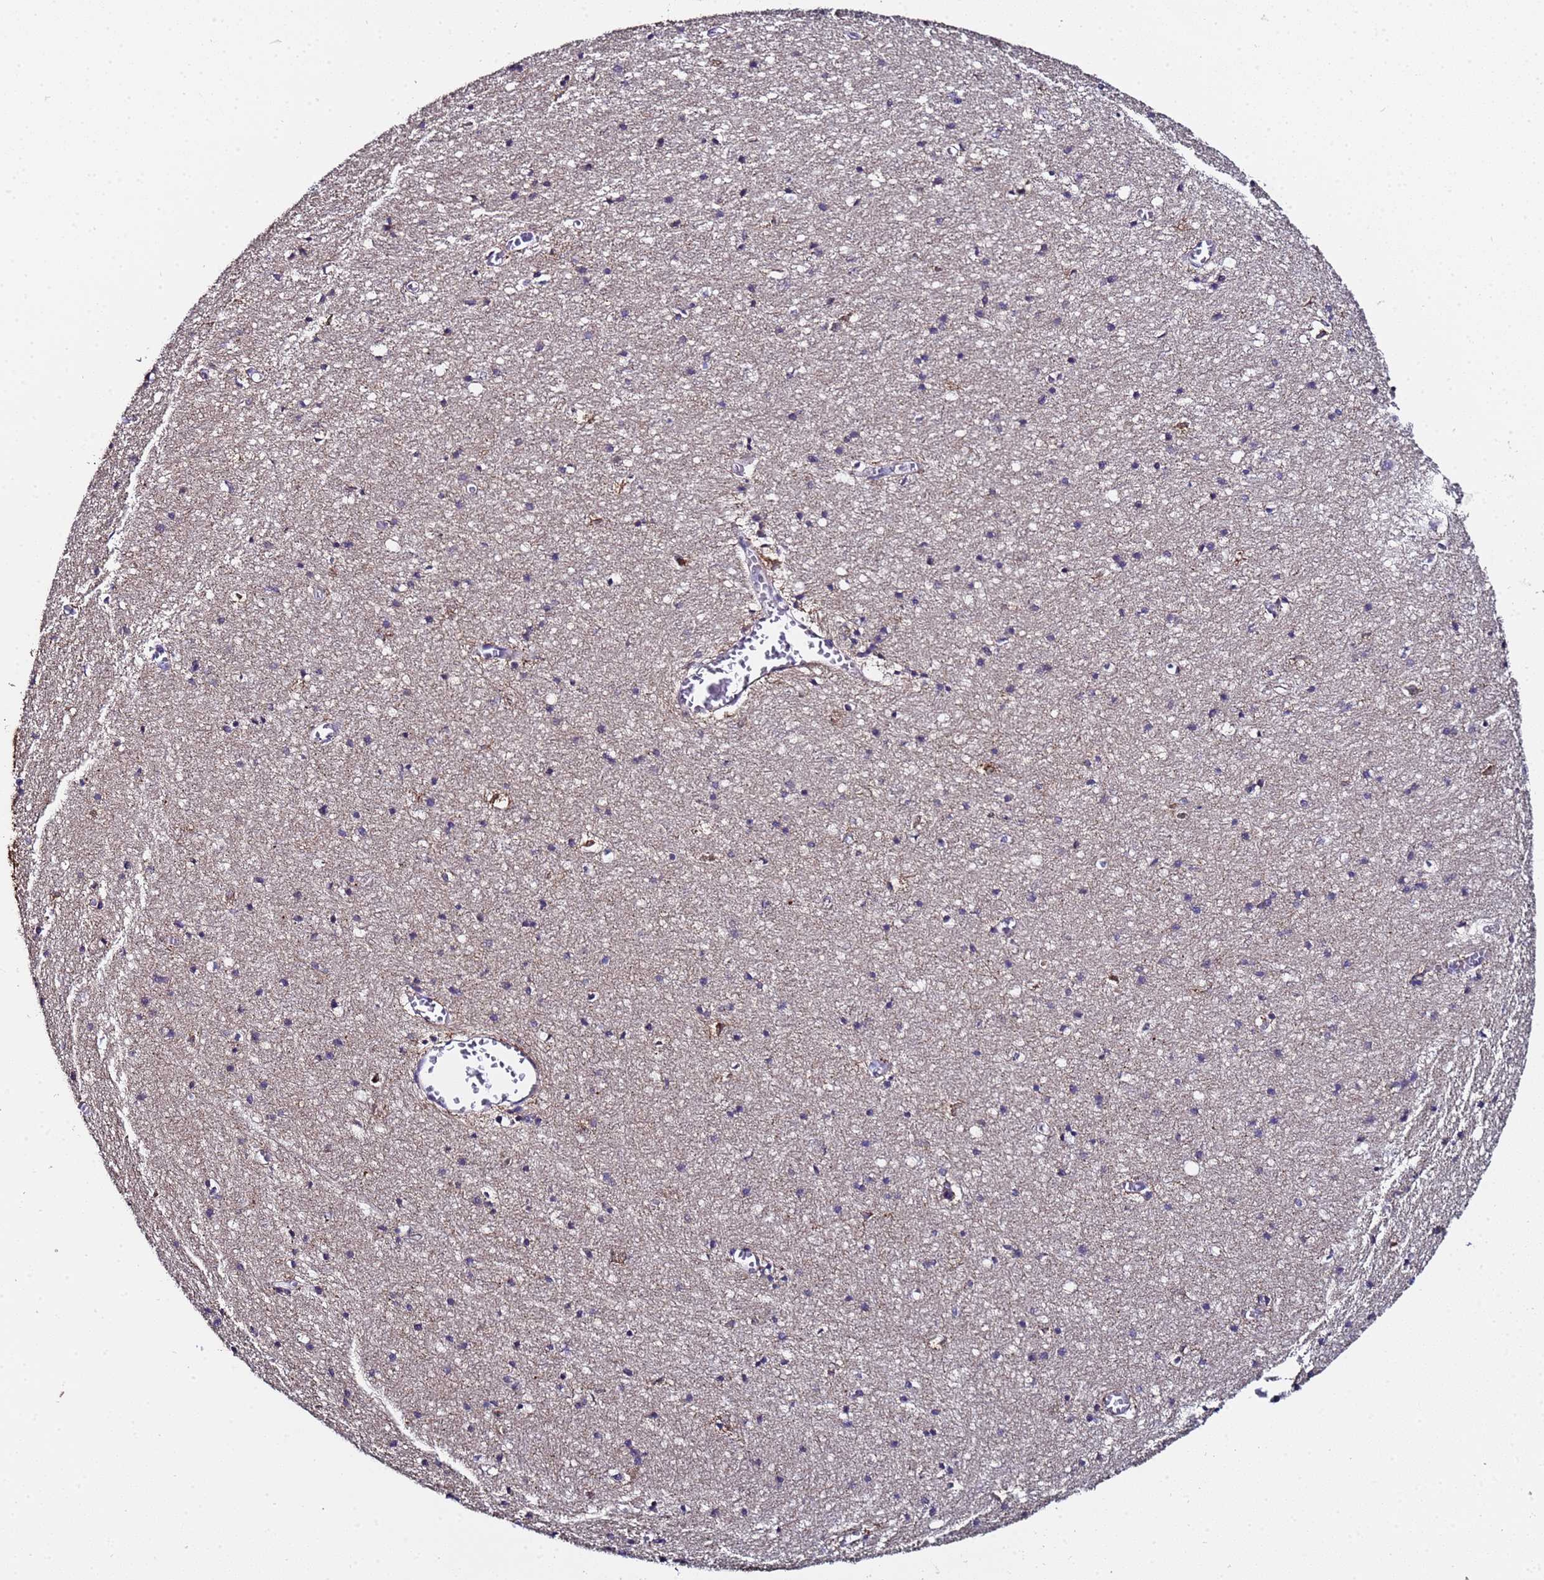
{"staining": {"intensity": "moderate", "quantity": "25%-75%", "location": "cytoplasmic/membranous"}, "tissue": "cerebral cortex", "cell_type": "Endothelial cells", "image_type": "normal", "snomed": [{"axis": "morphology", "description": "Normal tissue, NOS"}, {"axis": "topography", "description": "Cerebral cortex"}], "caption": "Immunohistochemical staining of normal cerebral cortex exhibits moderate cytoplasmic/membranous protein expression in approximately 25%-75% of endothelial cells.", "gene": "ANAPC13", "patient": {"sex": "female", "age": 64}}